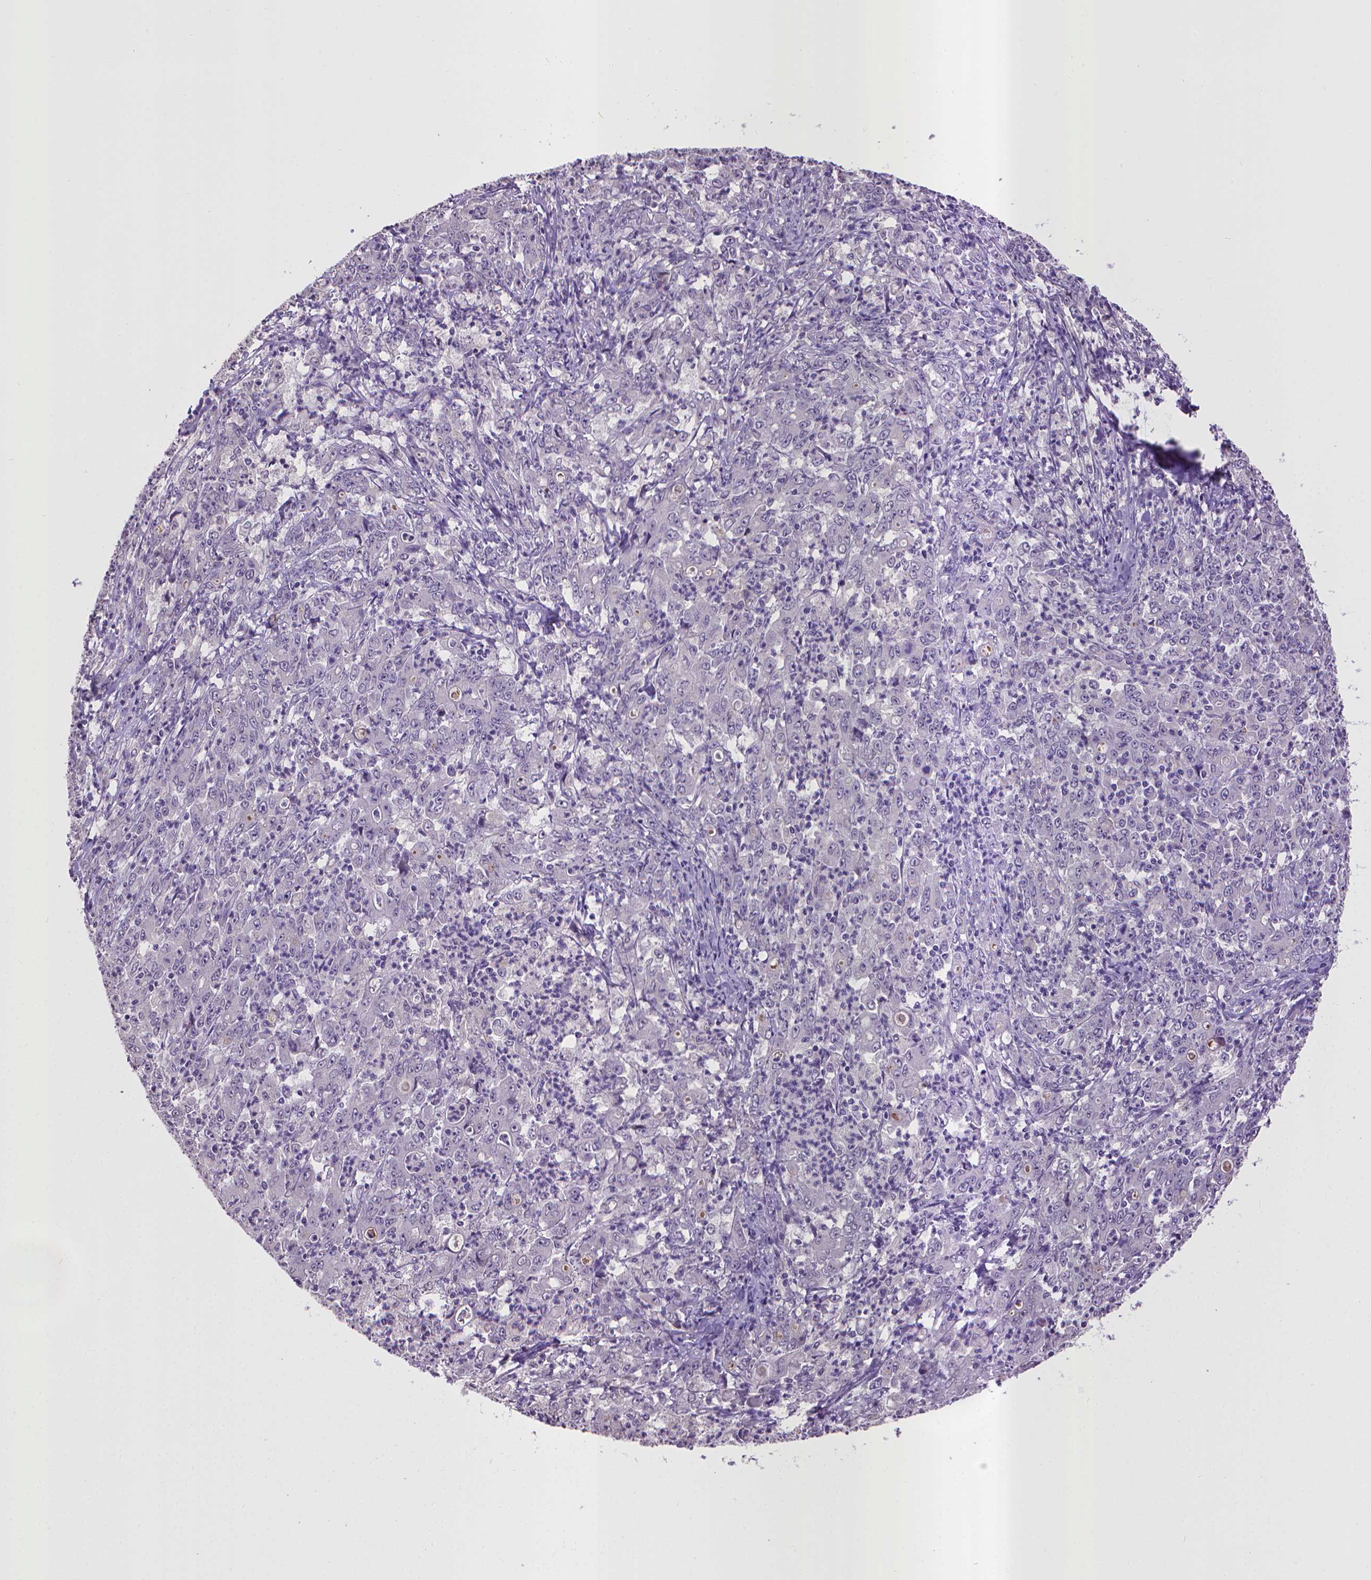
{"staining": {"intensity": "negative", "quantity": "none", "location": "none"}, "tissue": "stomach cancer", "cell_type": "Tumor cells", "image_type": "cancer", "snomed": [{"axis": "morphology", "description": "Adenocarcinoma, NOS"}, {"axis": "topography", "description": "Stomach, lower"}], "caption": "IHC micrograph of stomach cancer (adenocarcinoma) stained for a protein (brown), which demonstrates no positivity in tumor cells. (DAB immunohistochemistry (IHC) with hematoxylin counter stain).", "gene": "CPM", "patient": {"sex": "female", "age": 71}}